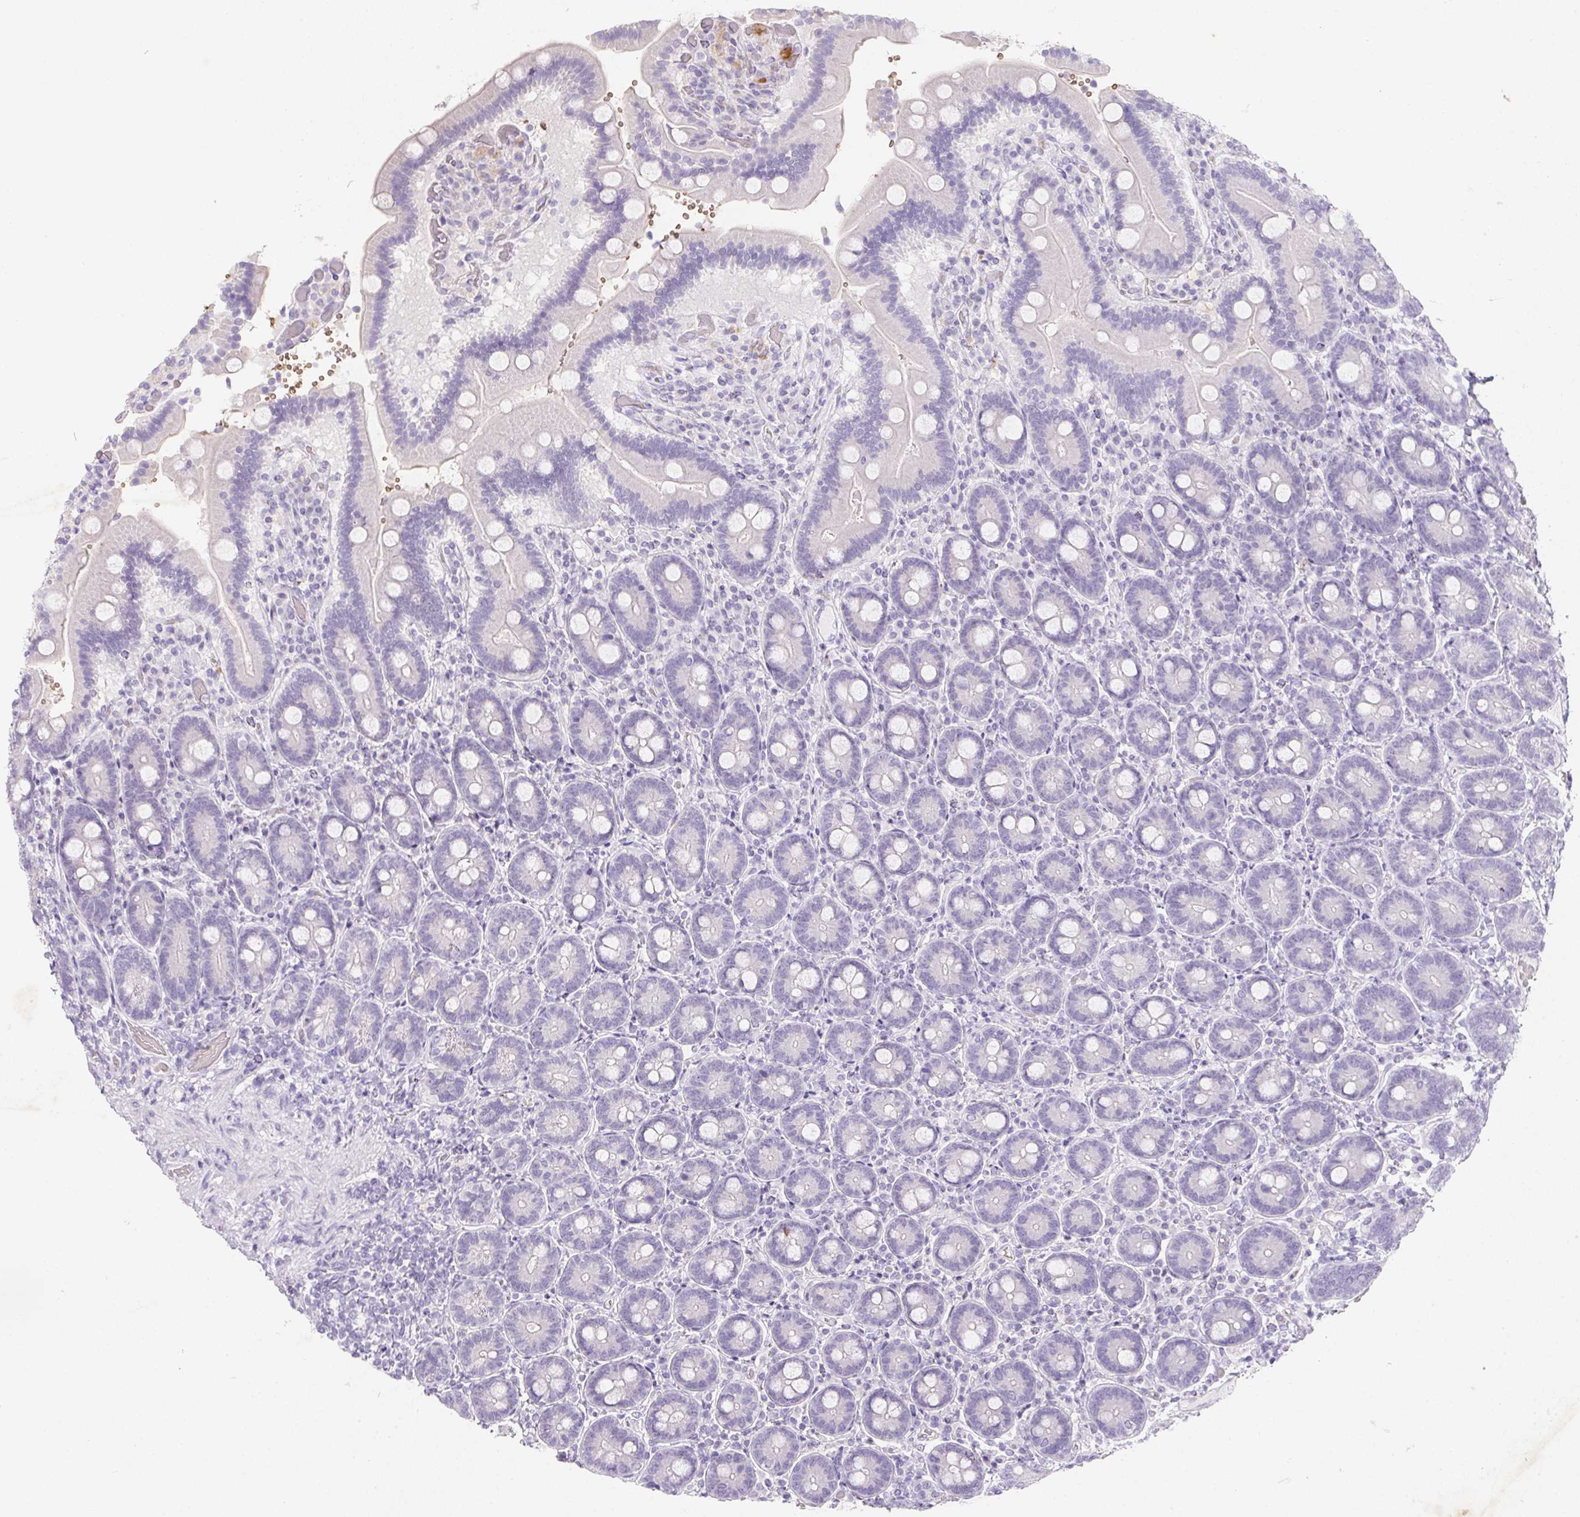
{"staining": {"intensity": "negative", "quantity": "none", "location": "none"}, "tissue": "duodenum", "cell_type": "Glandular cells", "image_type": "normal", "snomed": [{"axis": "morphology", "description": "Normal tissue, NOS"}, {"axis": "topography", "description": "Duodenum"}], "caption": "High power microscopy histopathology image of an immunohistochemistry photomicrograph of normal duodenum, revealing no significant expression in glandular cells.", "gene": "DCD", "patient": {"sex": "female", "age": 62}}